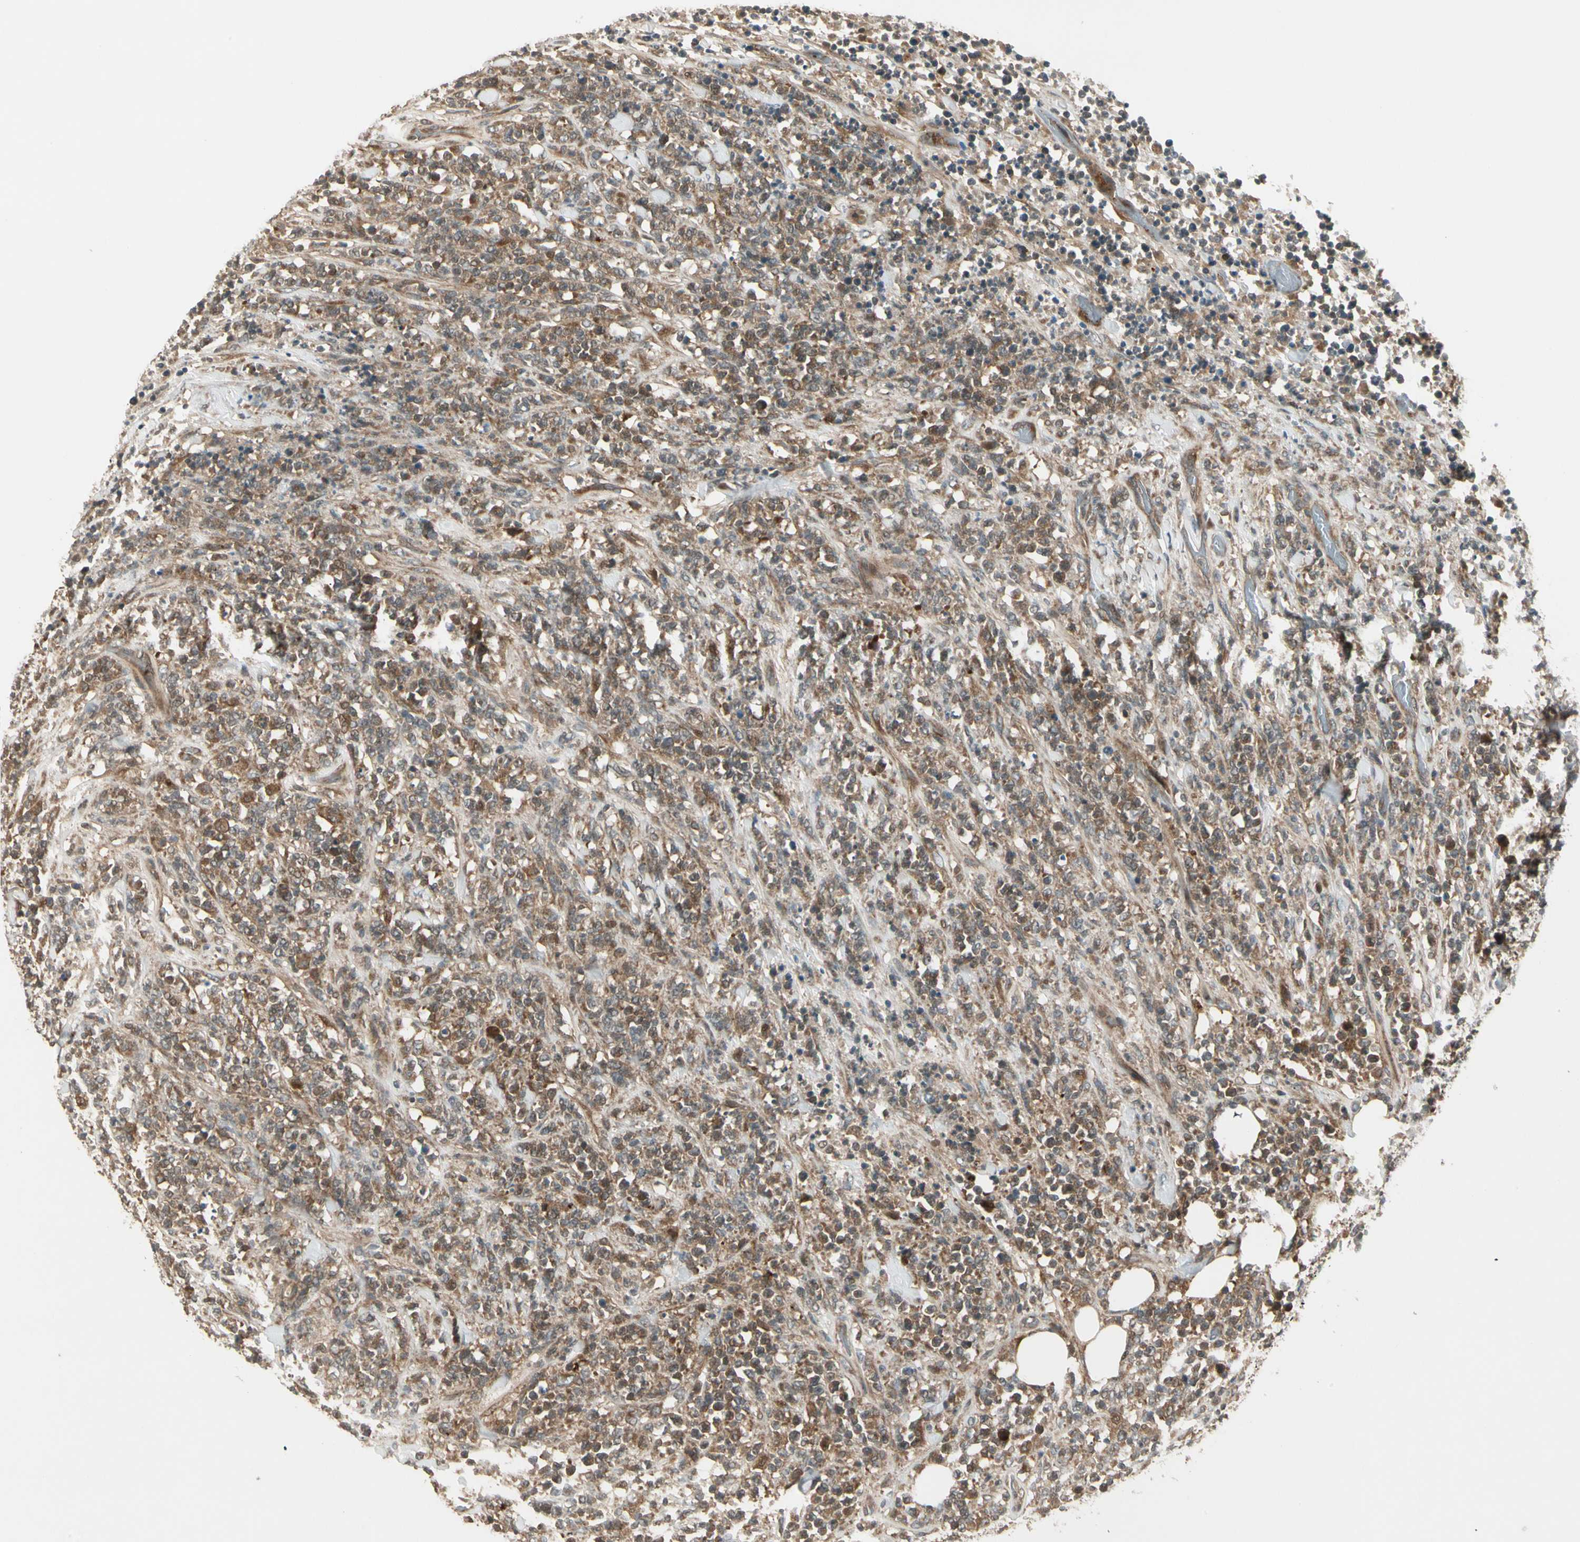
{"staining": {"intensity": "moderate", "quantity": ">75%", "location": "cytoplasmic/membranous"}, "tissue": "lymphoma", "cell_type": "Tumor cells", "image_type": "cancer", "snomed": [{"axis": "morphology", "description": "Malignant lymphoma, non-Hodgkin's type, High grade"}, {"axis": "topography", "description": "Soft tissue"}], "caption": "Lymphoma stained with IHC exhibits moderate cytoplasmic/membranous staining in about >75% of tumor cells.", "gene": "ACVR1C", "patient": {"sex": "male", "age": 18}}